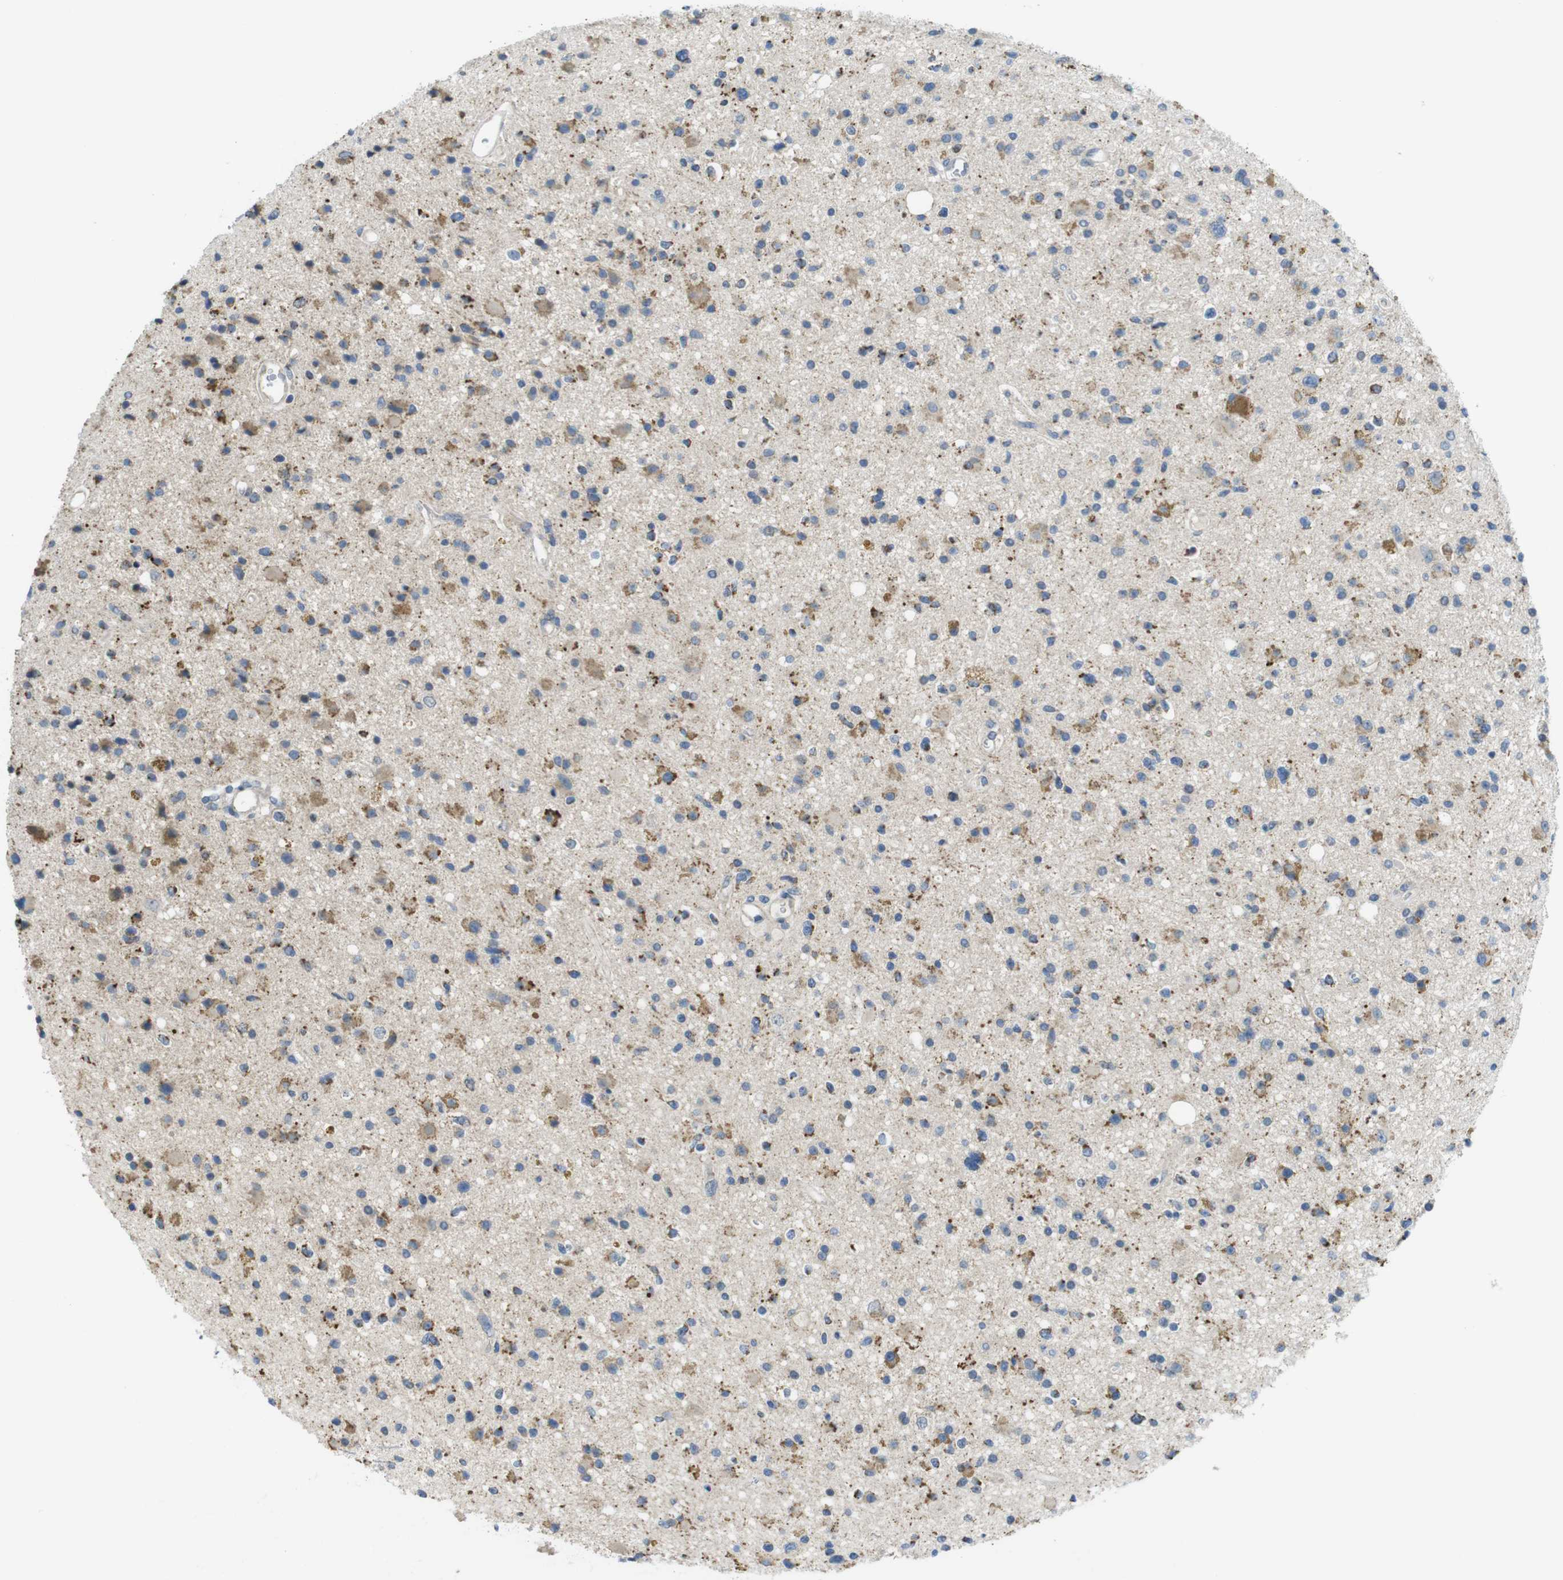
{"staining": {"intensity": "moderate", "quantity": "25%-75%", "location": "cytoplasmic/membranous"}, "tissue": "glioma", "cell_type": "Tumor cells", "image_type": "cancer", "snomed": [{"axis": "morphology", "description": "Glioma, malignant, High grade"}, {"axis": "topography", "description": "Brain"}], "caption": "Glioma tissue shows moderate cytoplasmic/membranous positivity in about 25%-75% of tumor cells The staining was performed using DAB (3,3'-diaminobenzidine), with brown indicating positive protein expression. Nuclei are stained blue with hematoxylin.", "gene": "MARCHF1", "patient": {"sex": "male", "age": 33}}